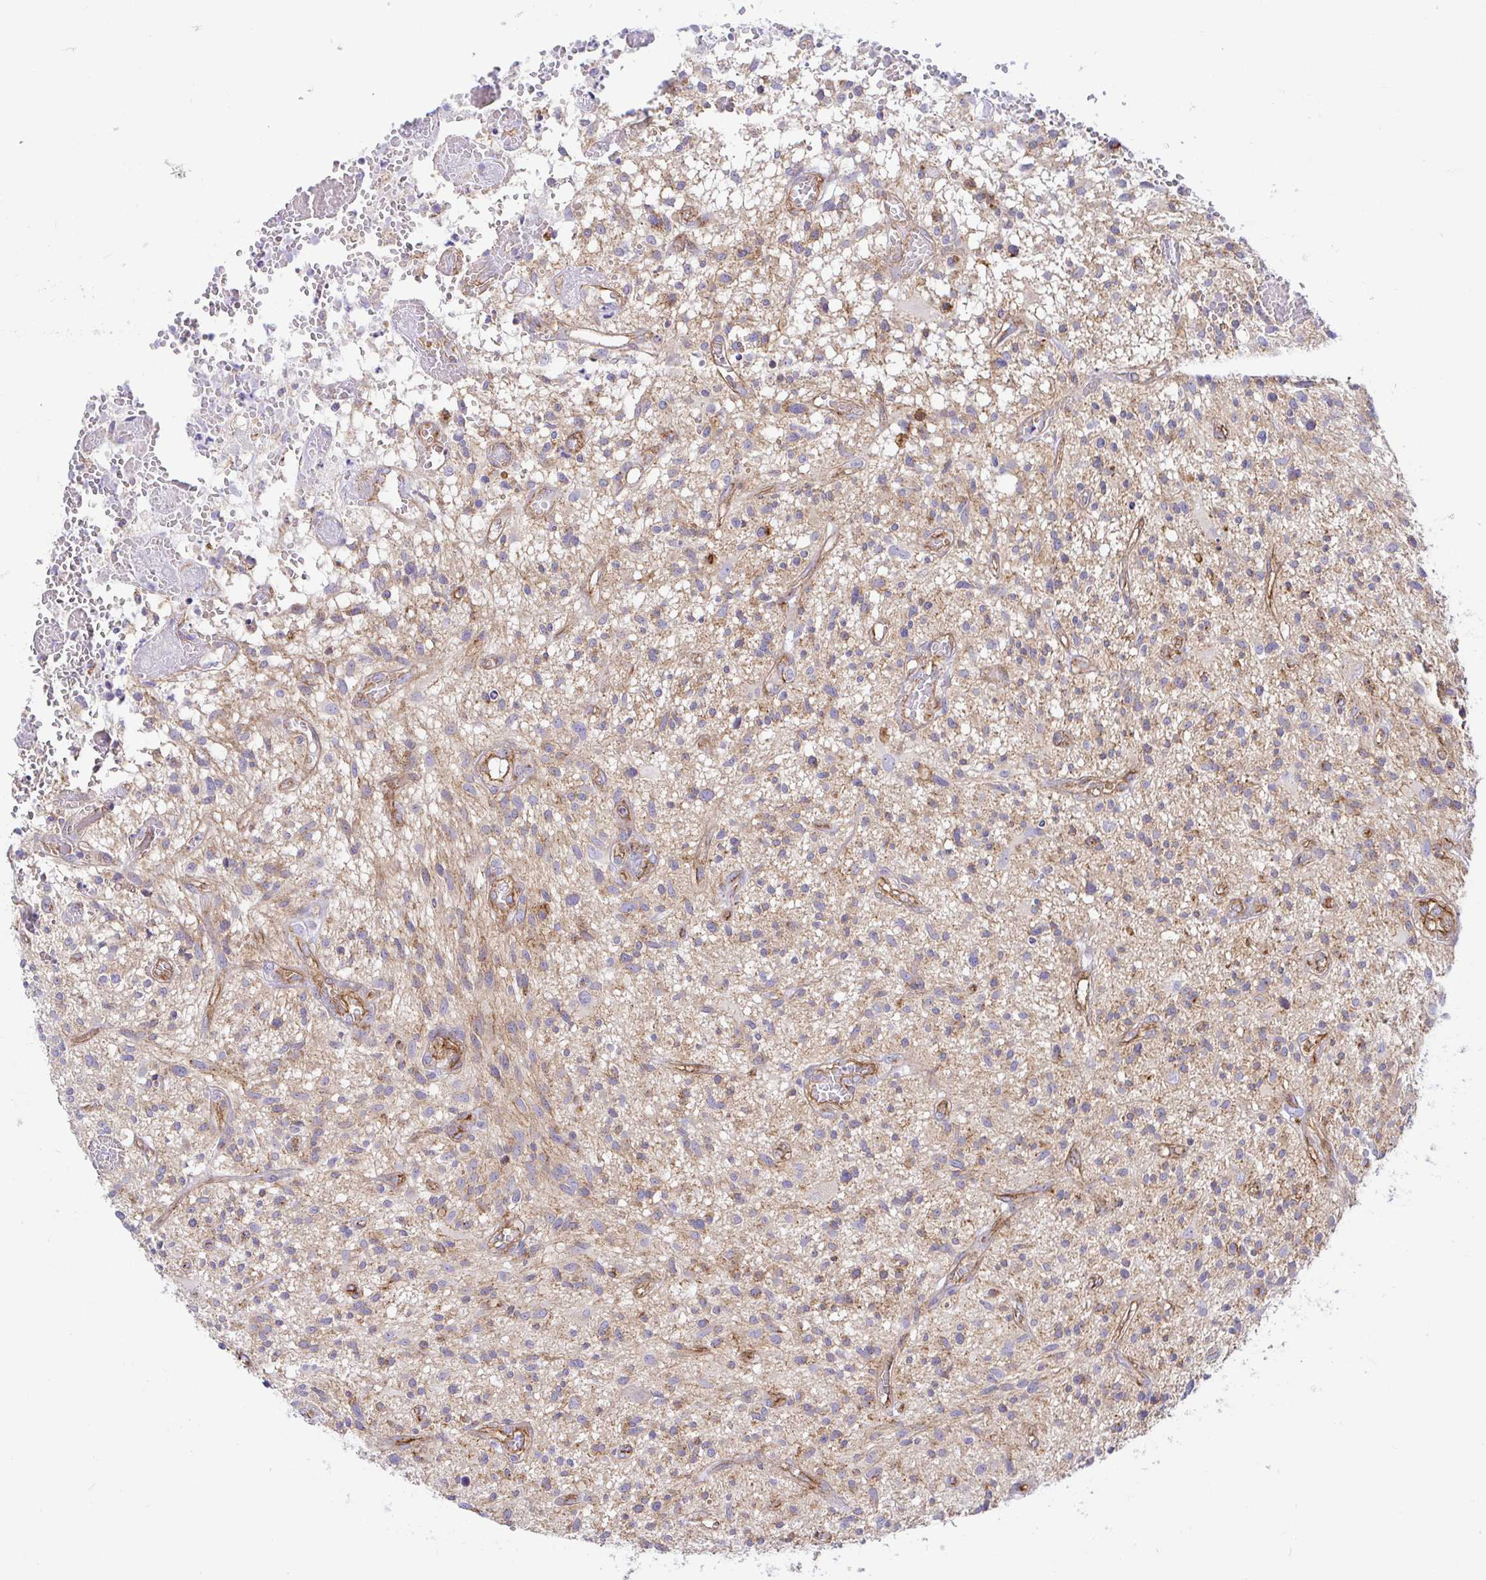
{"staining": {"intensity": "negative", "quantity": "none", "location": "none"}, "tissue": "glioma", "cell_type": "Tumor cells", "image_type": "cancer", "snomed": [{"axis": "morphology", "description": "Glioma, malignant, High grade"}, {"axis": "topography", "description": "Brain"}], "caption": "Micrograph shows no protein expression in tumor cells of glioma tissue.", "gene": "ARL4D", "patient": {"sex": "male", "age": 75}}